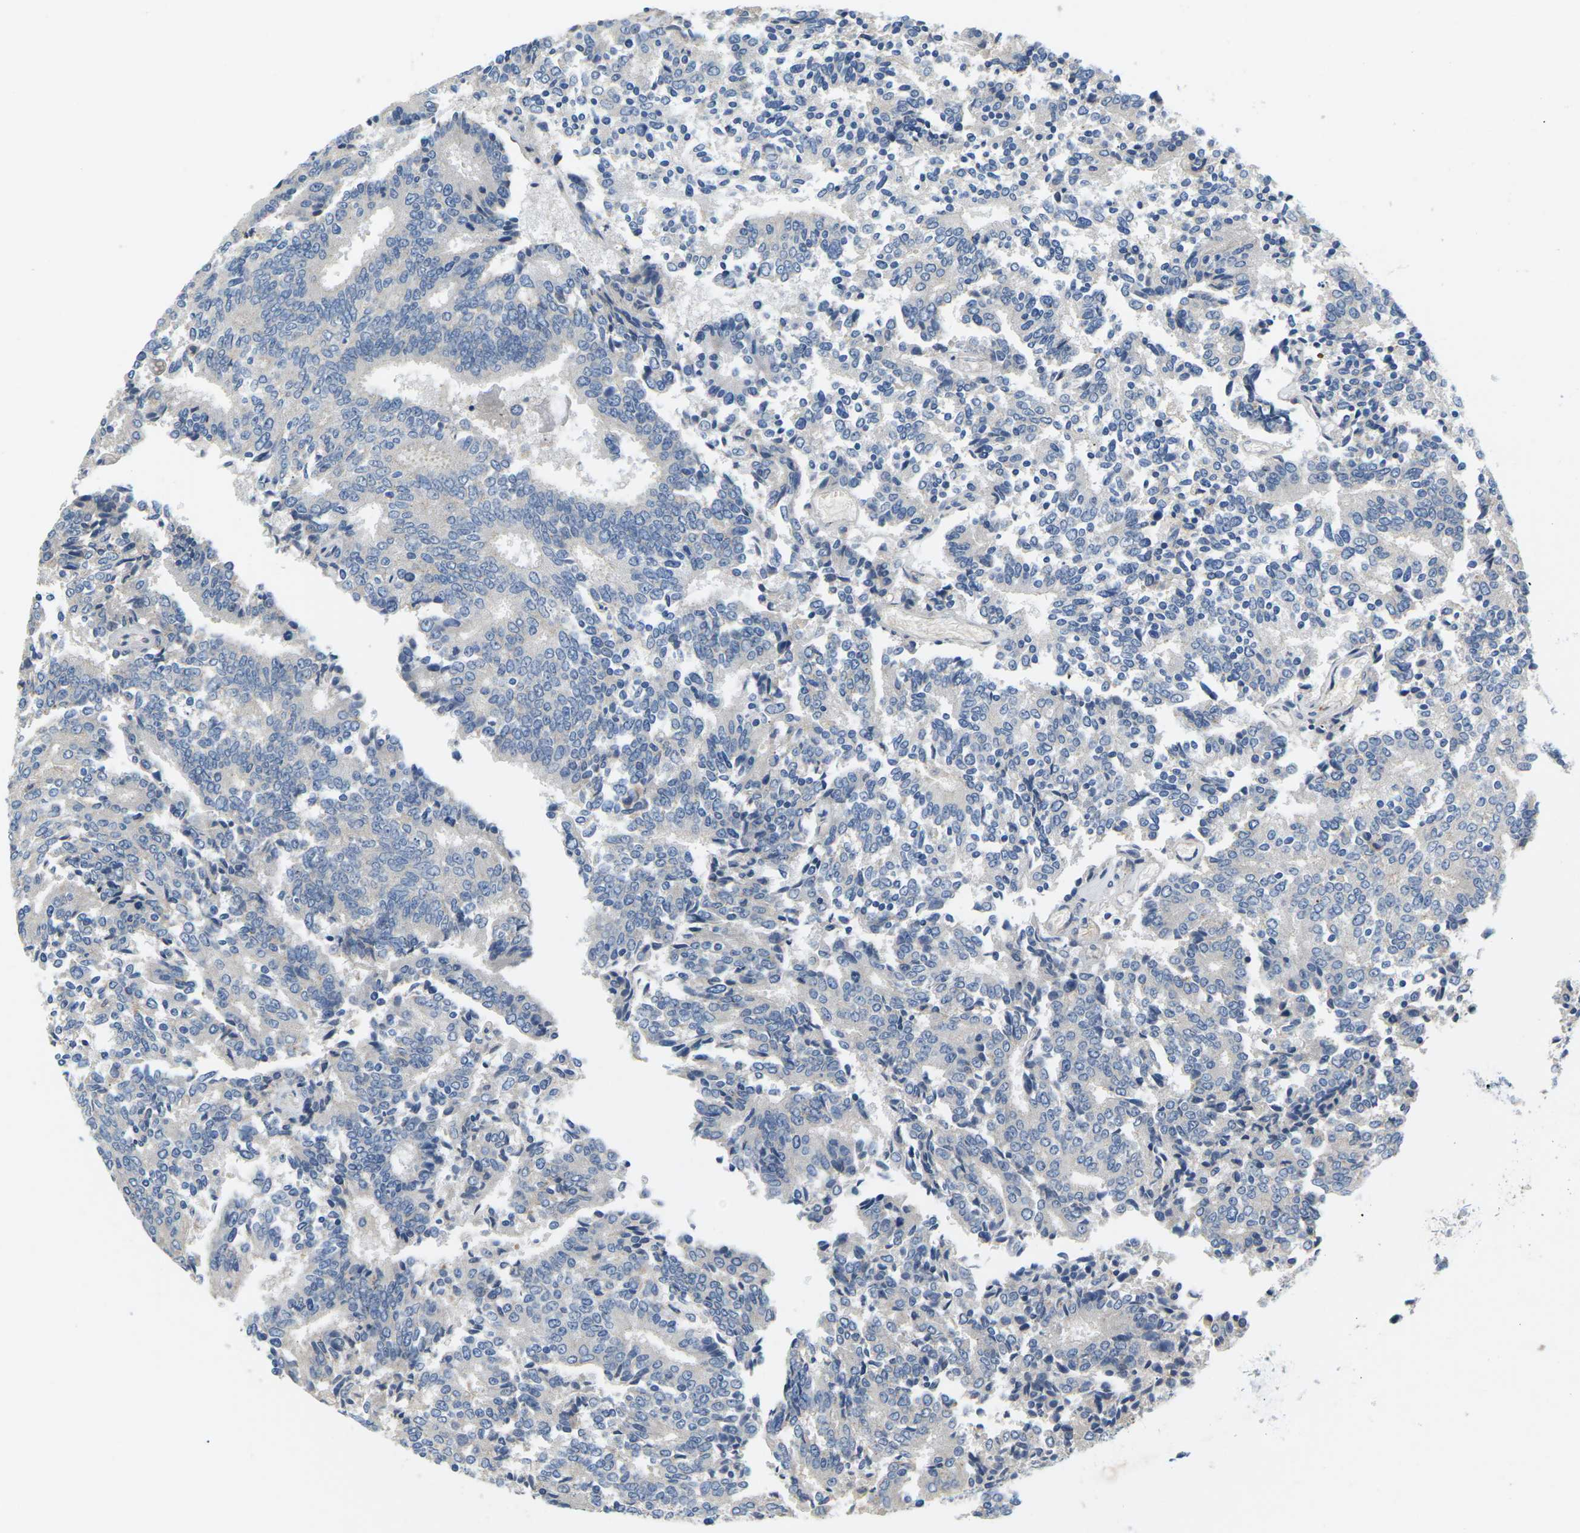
{"staining": {"intensity": "weak", "quantity": "<25%", "location": "nuclear"}, "tissue": "prostate cancer", "cell_type": "Tumor cells", "image_type": "cancer", "snomed": [{"axis": "morphology", "description": "Normal tissue, NOS"}, {"axis": "morphology", "description": "Adenocarcinoma, High grade"}, {"axis": "topography", "description": "Prostate"}, {"axis": "topography", "description": "Seminal veicle"}], "caption": "A photomicrograph of prostate cancer stained for a protein shows no brown staining in tumor cells.", "gene": "ERBB4", "patient": {"sex": "male", "age": 55}}